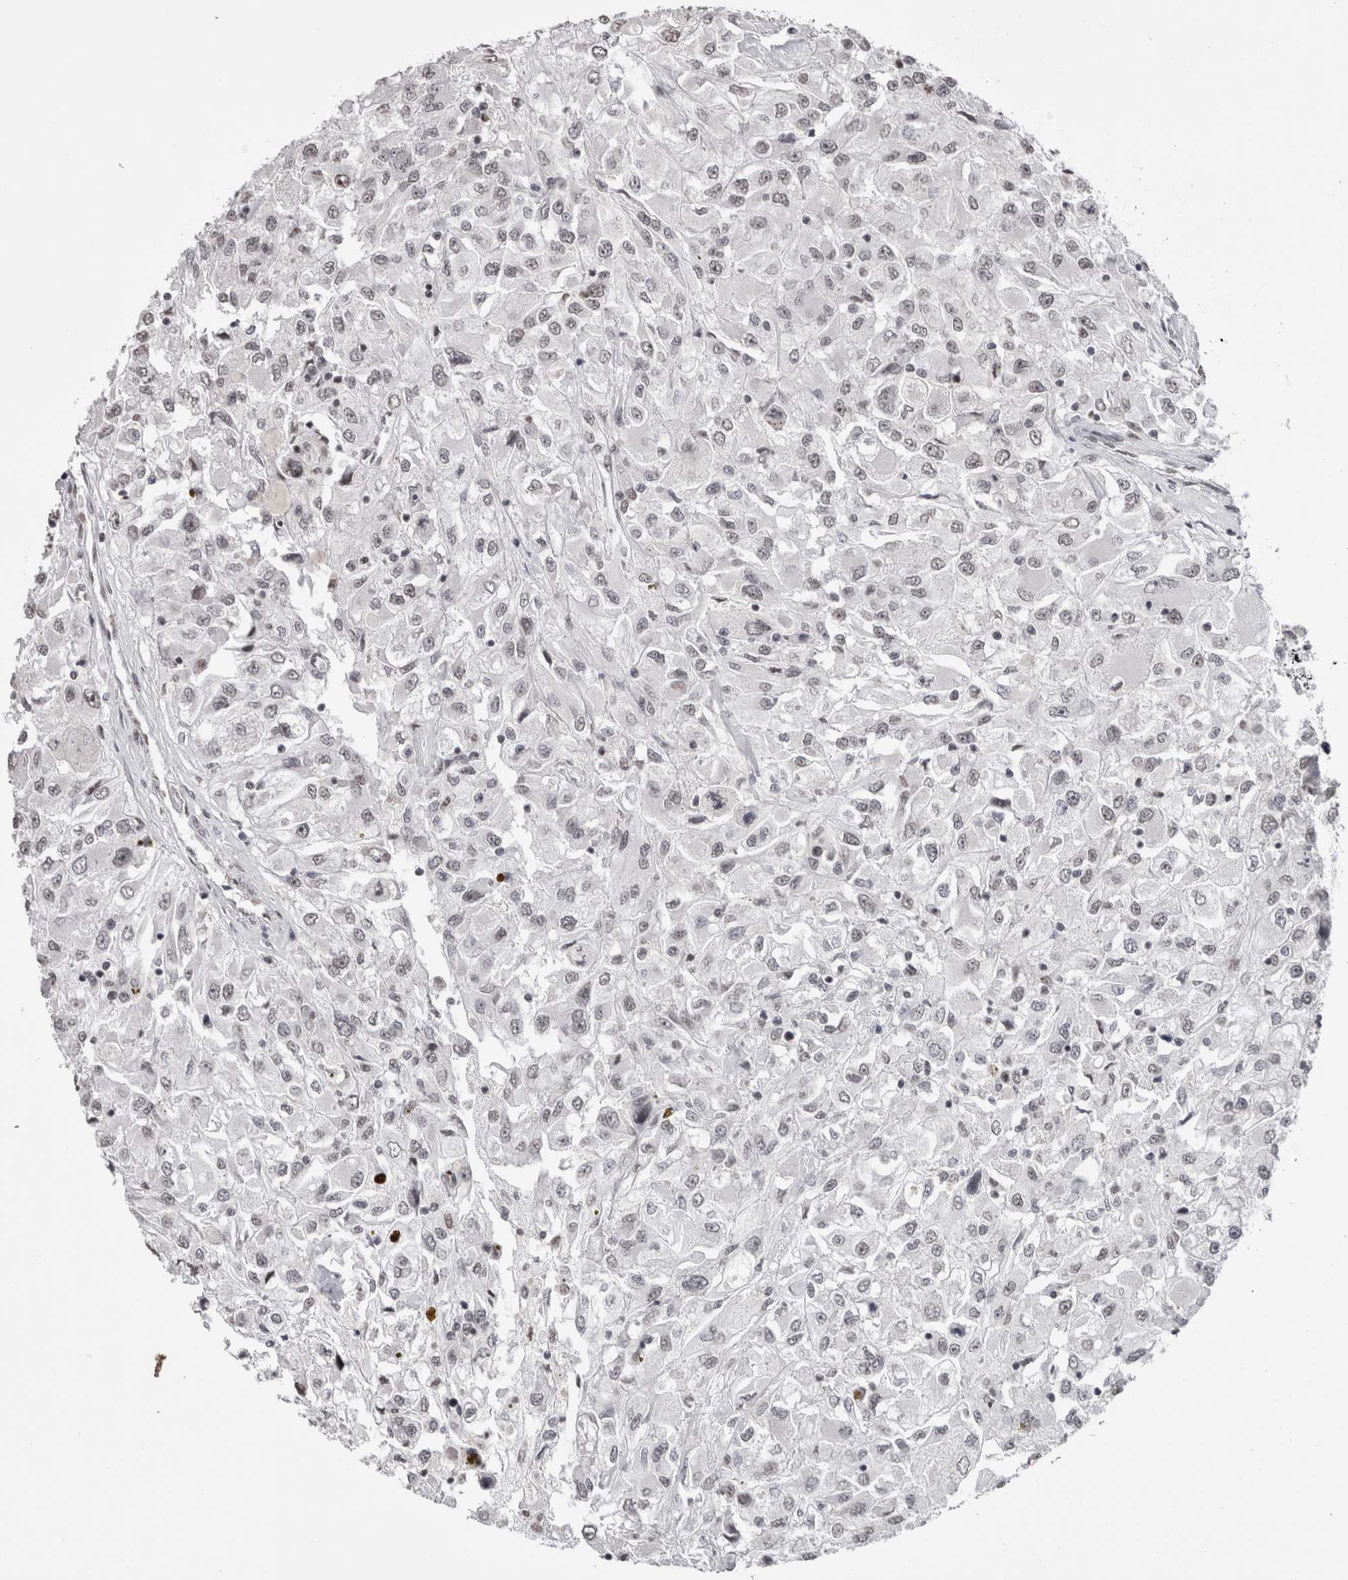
{"staining": {"intensity": "weak", "quantity": "<25%", "location": "nuclear"}, "tissue": "renal cancer", "cell_type": "Tumor cells", "image_type": "cancer", "snomed": [{"axis": "morphology", "description": "Adenocarcinoma, NOS"}, {"axis": "topography", "description": "Kidney"}], "caption": "Renal cancer was stained to show a protein in brown. There is no significant expression in tumor cells. (DAB immunohistochemistry (IHC), high magnification).", "gene": "SMC1A", "patient": {"sex": "female", "age": 52}}